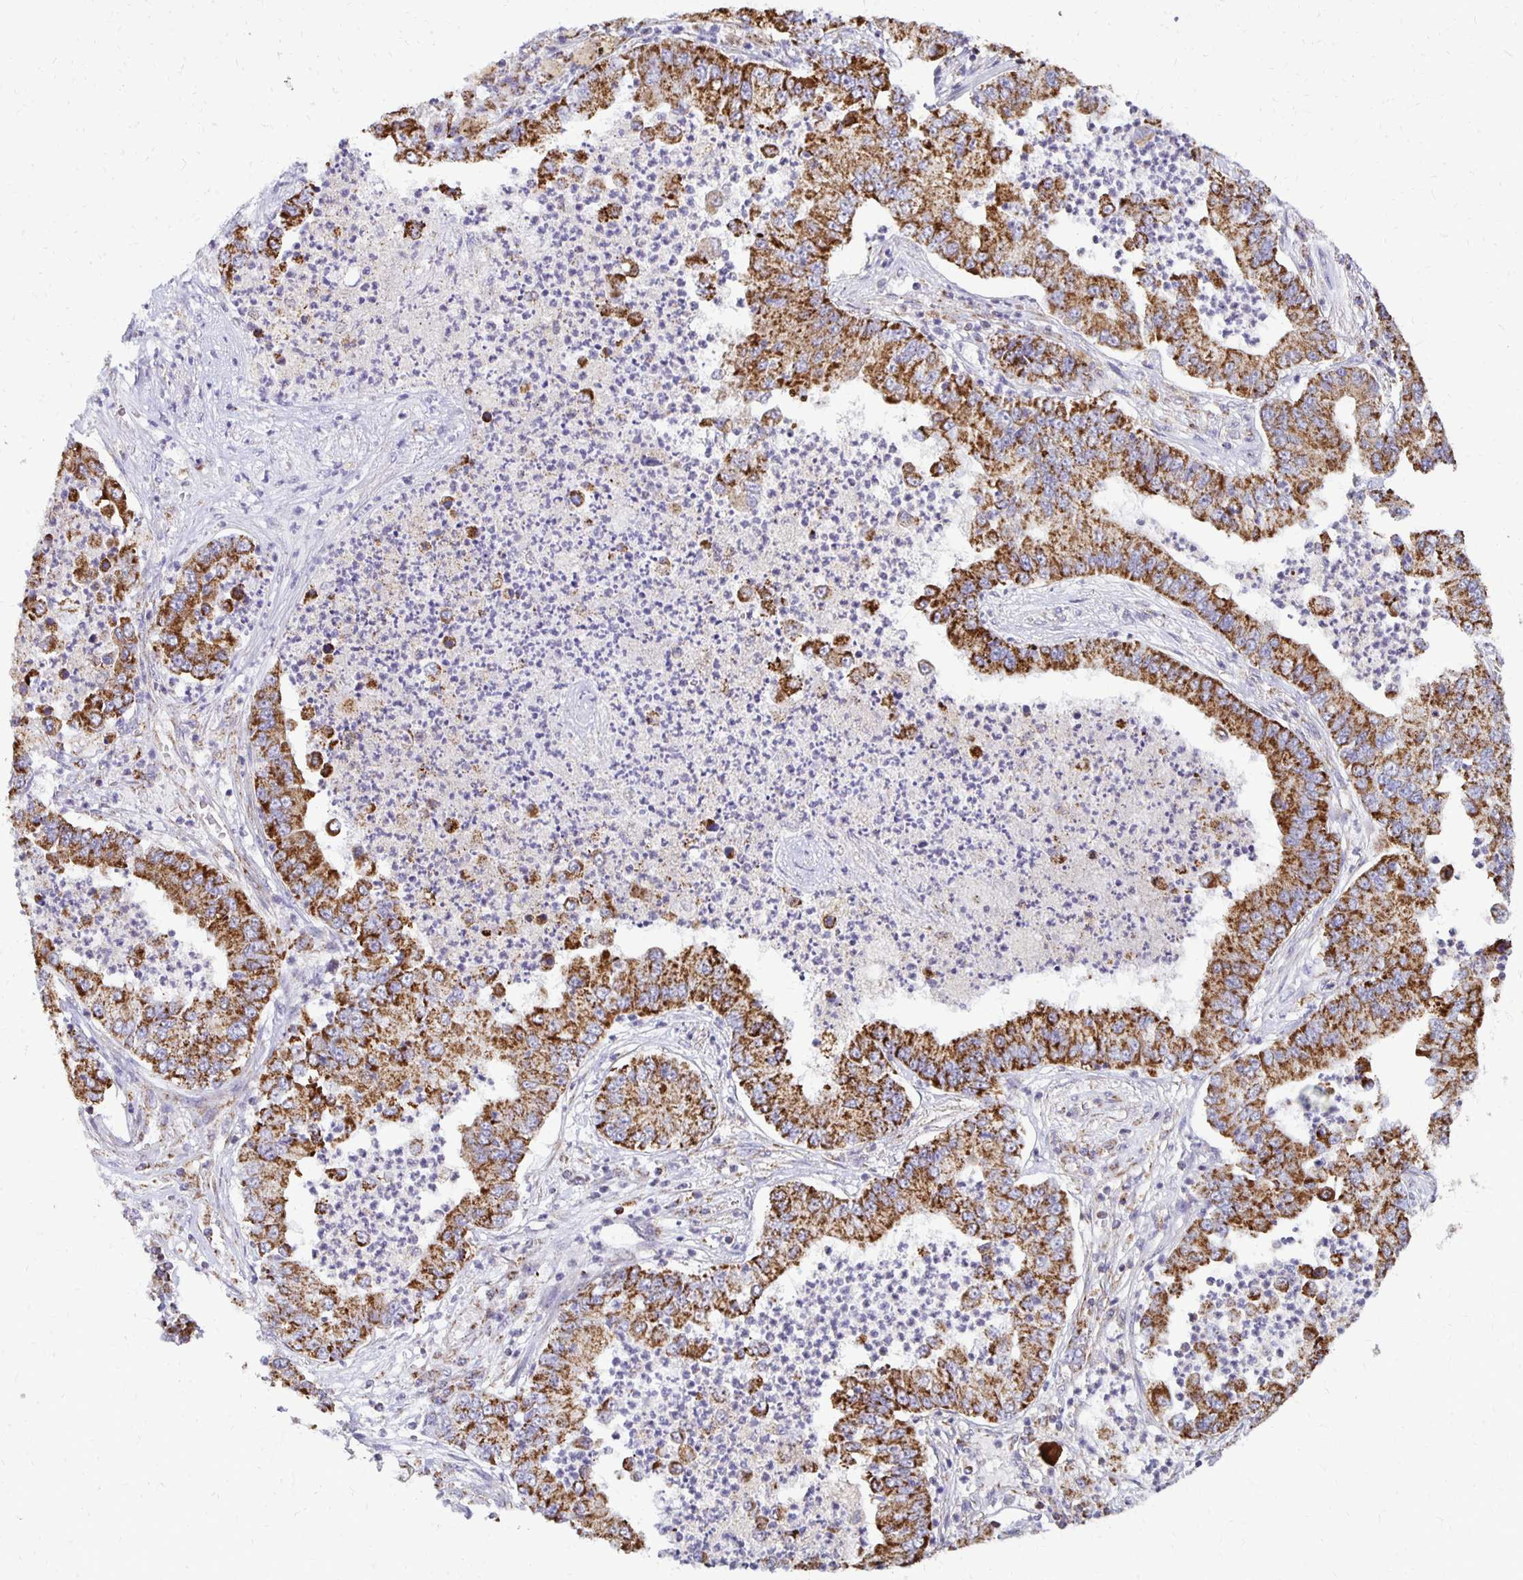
{"staining": {"intensity": "strong", "quantity": ">75%", "location": "cytoplasmic/membranous"}, "tissue": "lung cancer", "cell_type": "Tumor cells", "image_type": "cancer", "snomed": [{"axis": "morphology", "description": "Adenocarcinoma, NOS"}, {"axis": "topography", "description": "Lung"}], "caption": "This is an image of immunohistochemistry staining of lung cancer, which shows strong staining in the cytoplasmic/membranous of tumor cells.", "gene": "IER3", "patient": {"sex": "female", "age": 57}}